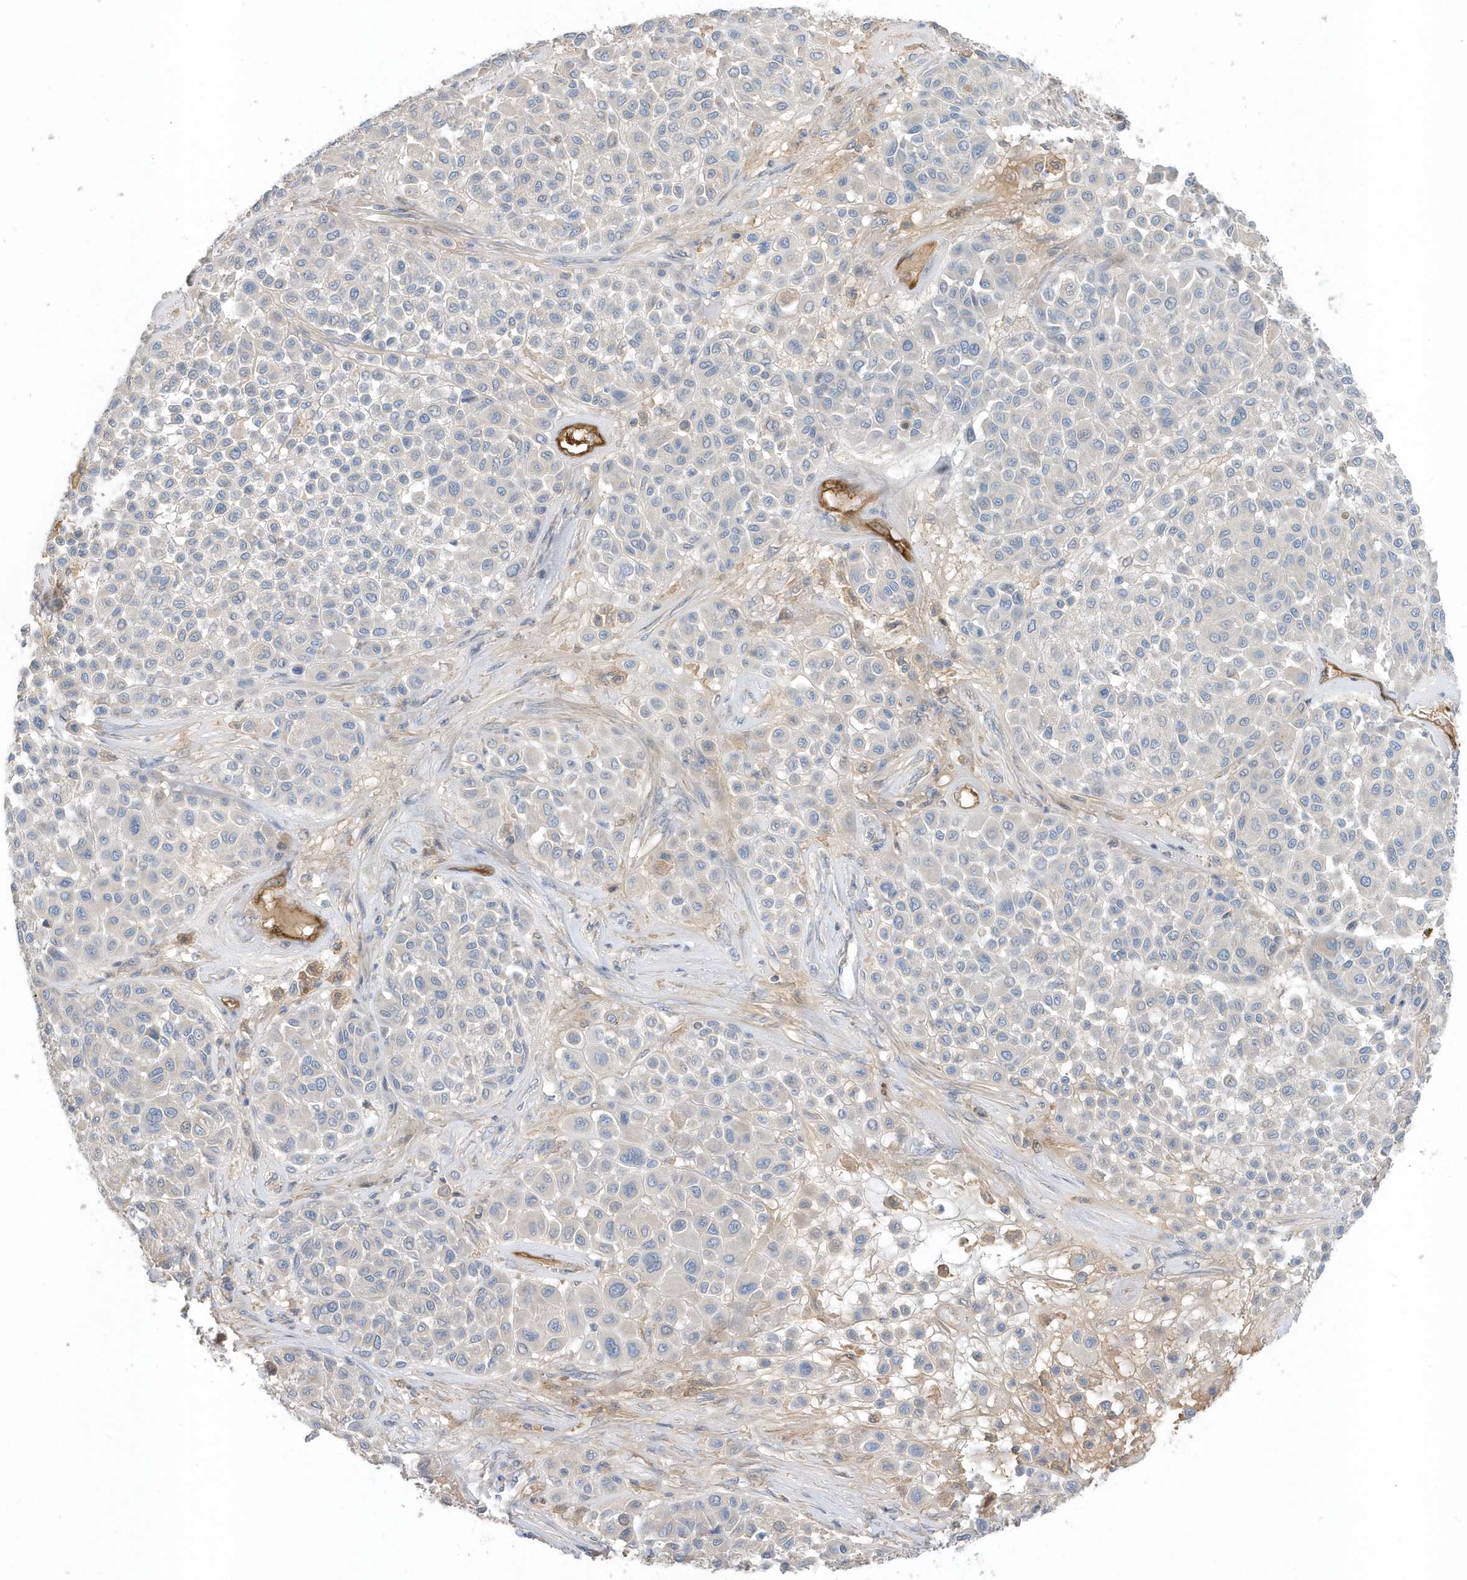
{"staining": {"intensity": "negative", "quantity": "none", "location": "none"}, "tissue": "melanoma", "cell_type": "Tumor cells", "image_type": "cancer", "snomed": [{"axis": "morphology", "description": "Malignant melanoma, Metastatic site"}, {"axis": "topography", "description": "Soft tissue"}], "caption": "There is no significant expression in tumor cells of melanoma.", "gene": "USP53", "patient": {"sex": "male", "age": 41}}